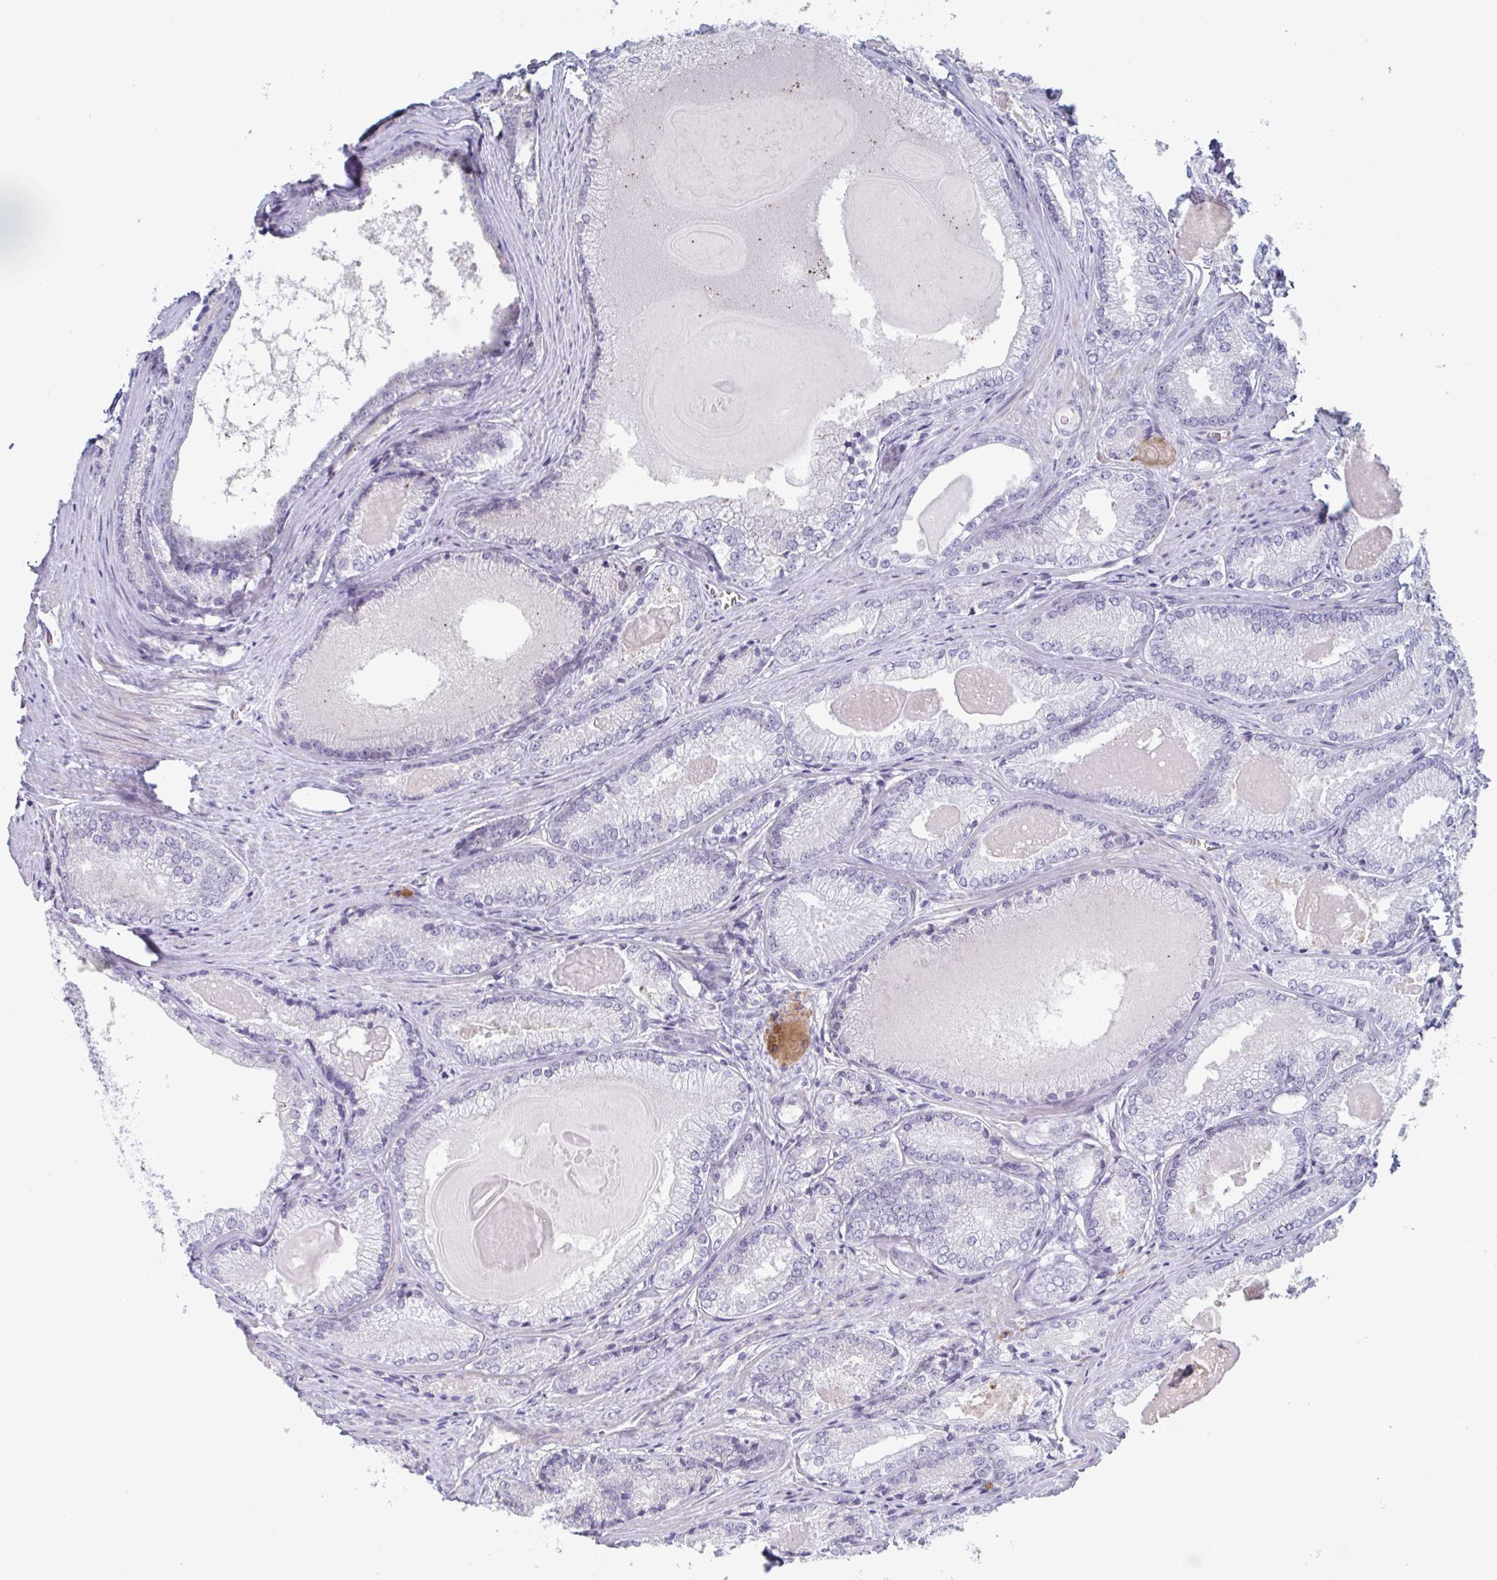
{"staining": {"intensity": "negative", "quantity": "none", "location": "none"}, "tissue": "prostate cancer", "cell_type": "Tumor cells", "image_type": "cancer", "snomed": [{"axis": "morphology", "description": "Adenocarcinoma, NOS"}, {"axis": "morphology", "description": "Adenocarcinoma, Low grade"}, {"axis": "topography", "description": "Prostate"}], "caption": "Adenocarcinoma (low-grade) (prostate) was stained to show a protein in brown. There is no significant positivity in tumor cells. Nuclei are stained in blue.", "gene": "A1CF", "patient": {"sex": "male", "age": 68}}